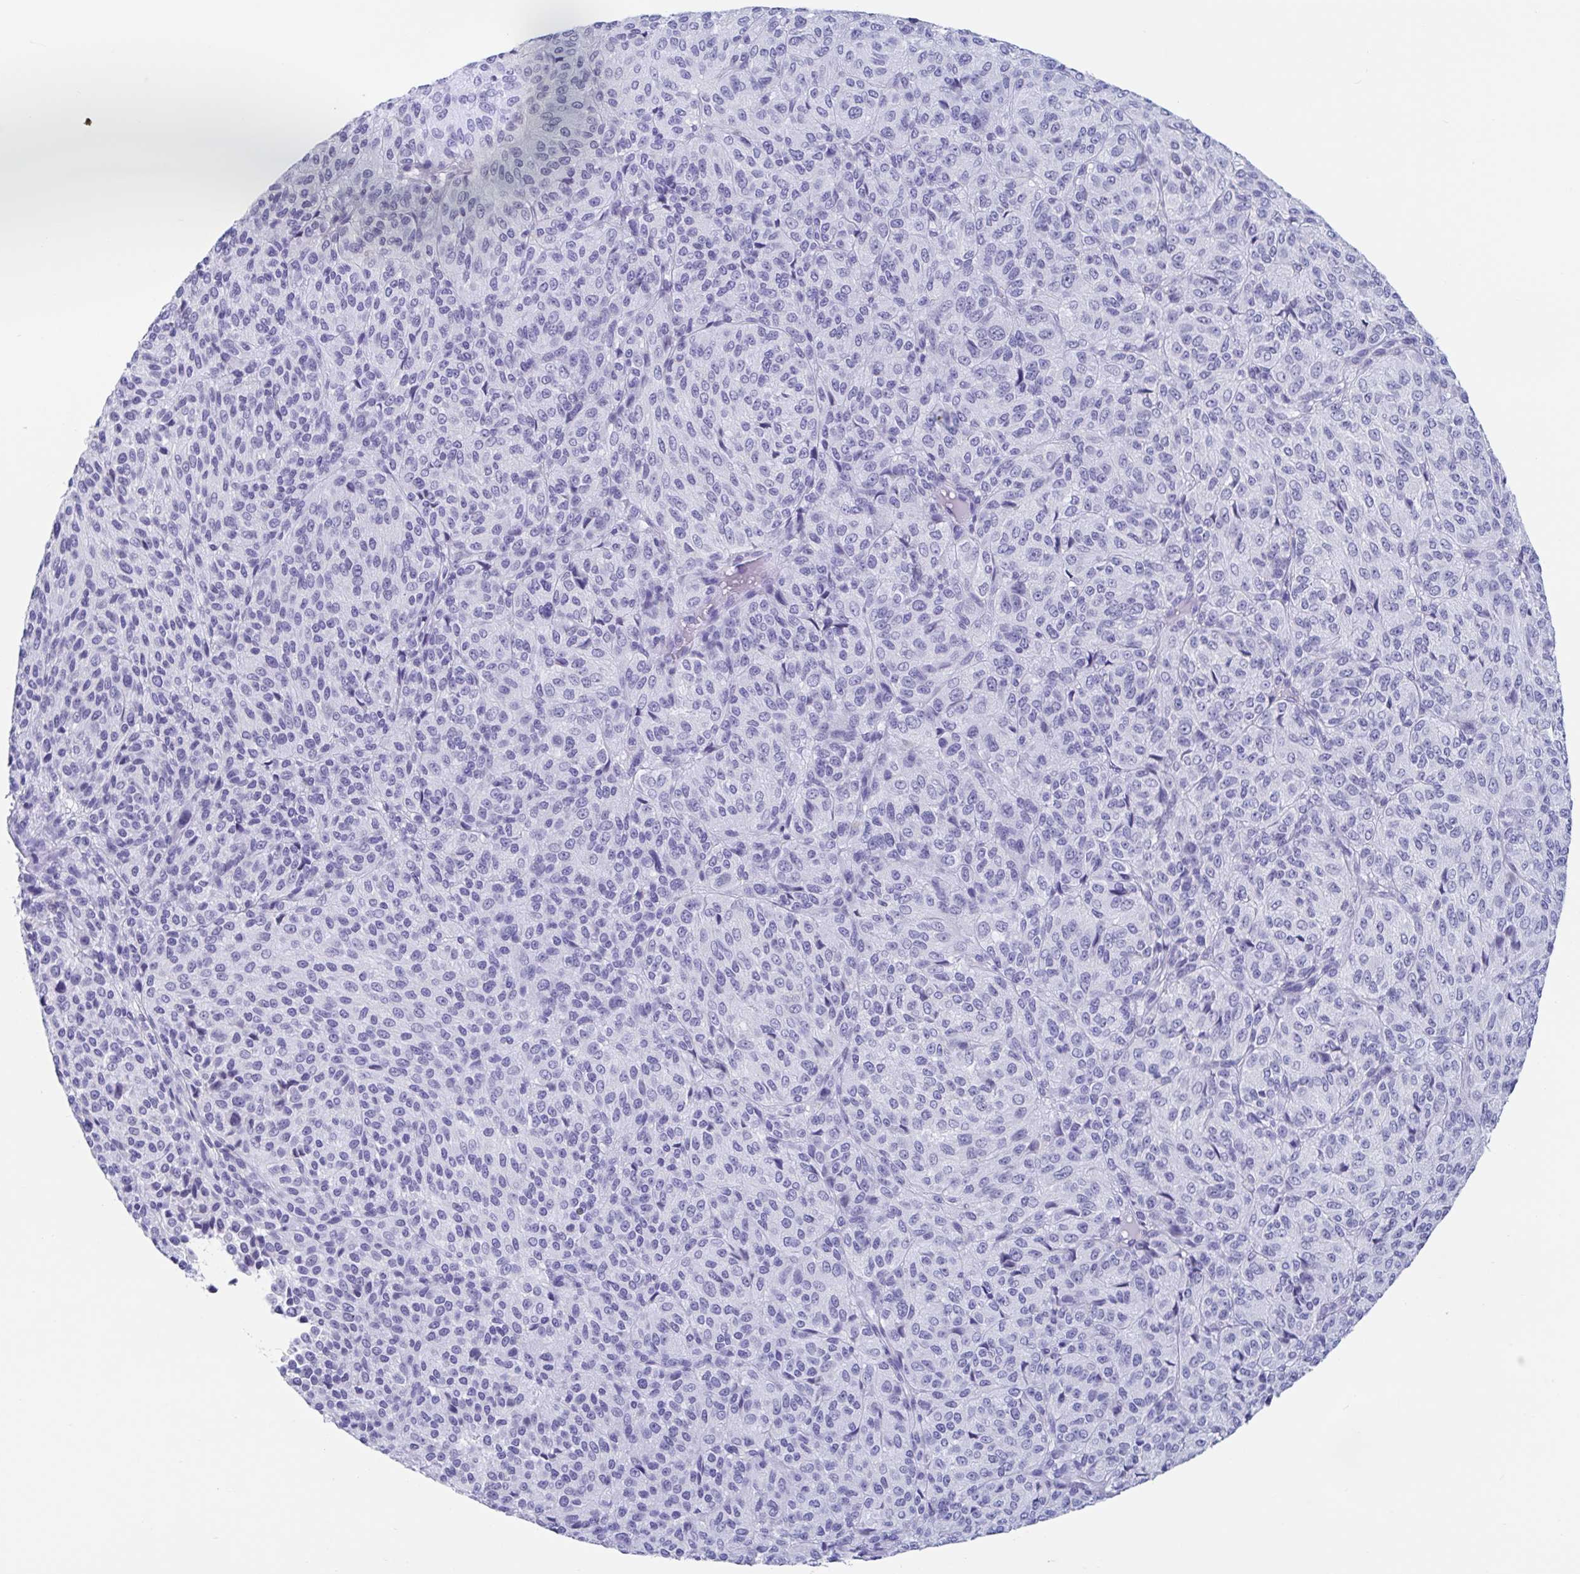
{"staining": {"intensity": "negative", "quantity": "none", "location": "none"}, "tissue": "melanoma", "cell_type": "Tumor cells", "image_type": "cancer", "snomed": [{"axis": "morphology", "description": "Malignant melanoma, Metastatic site"}, {"axis": "topography", "description": "Brain"}], "caption": "An immunohistochemistry micrograph of melanoma is shown. There is no staining in tumor cells of melanoma.", "gene": "CDX4", "patient": {"sex": "female", "age": 56}}